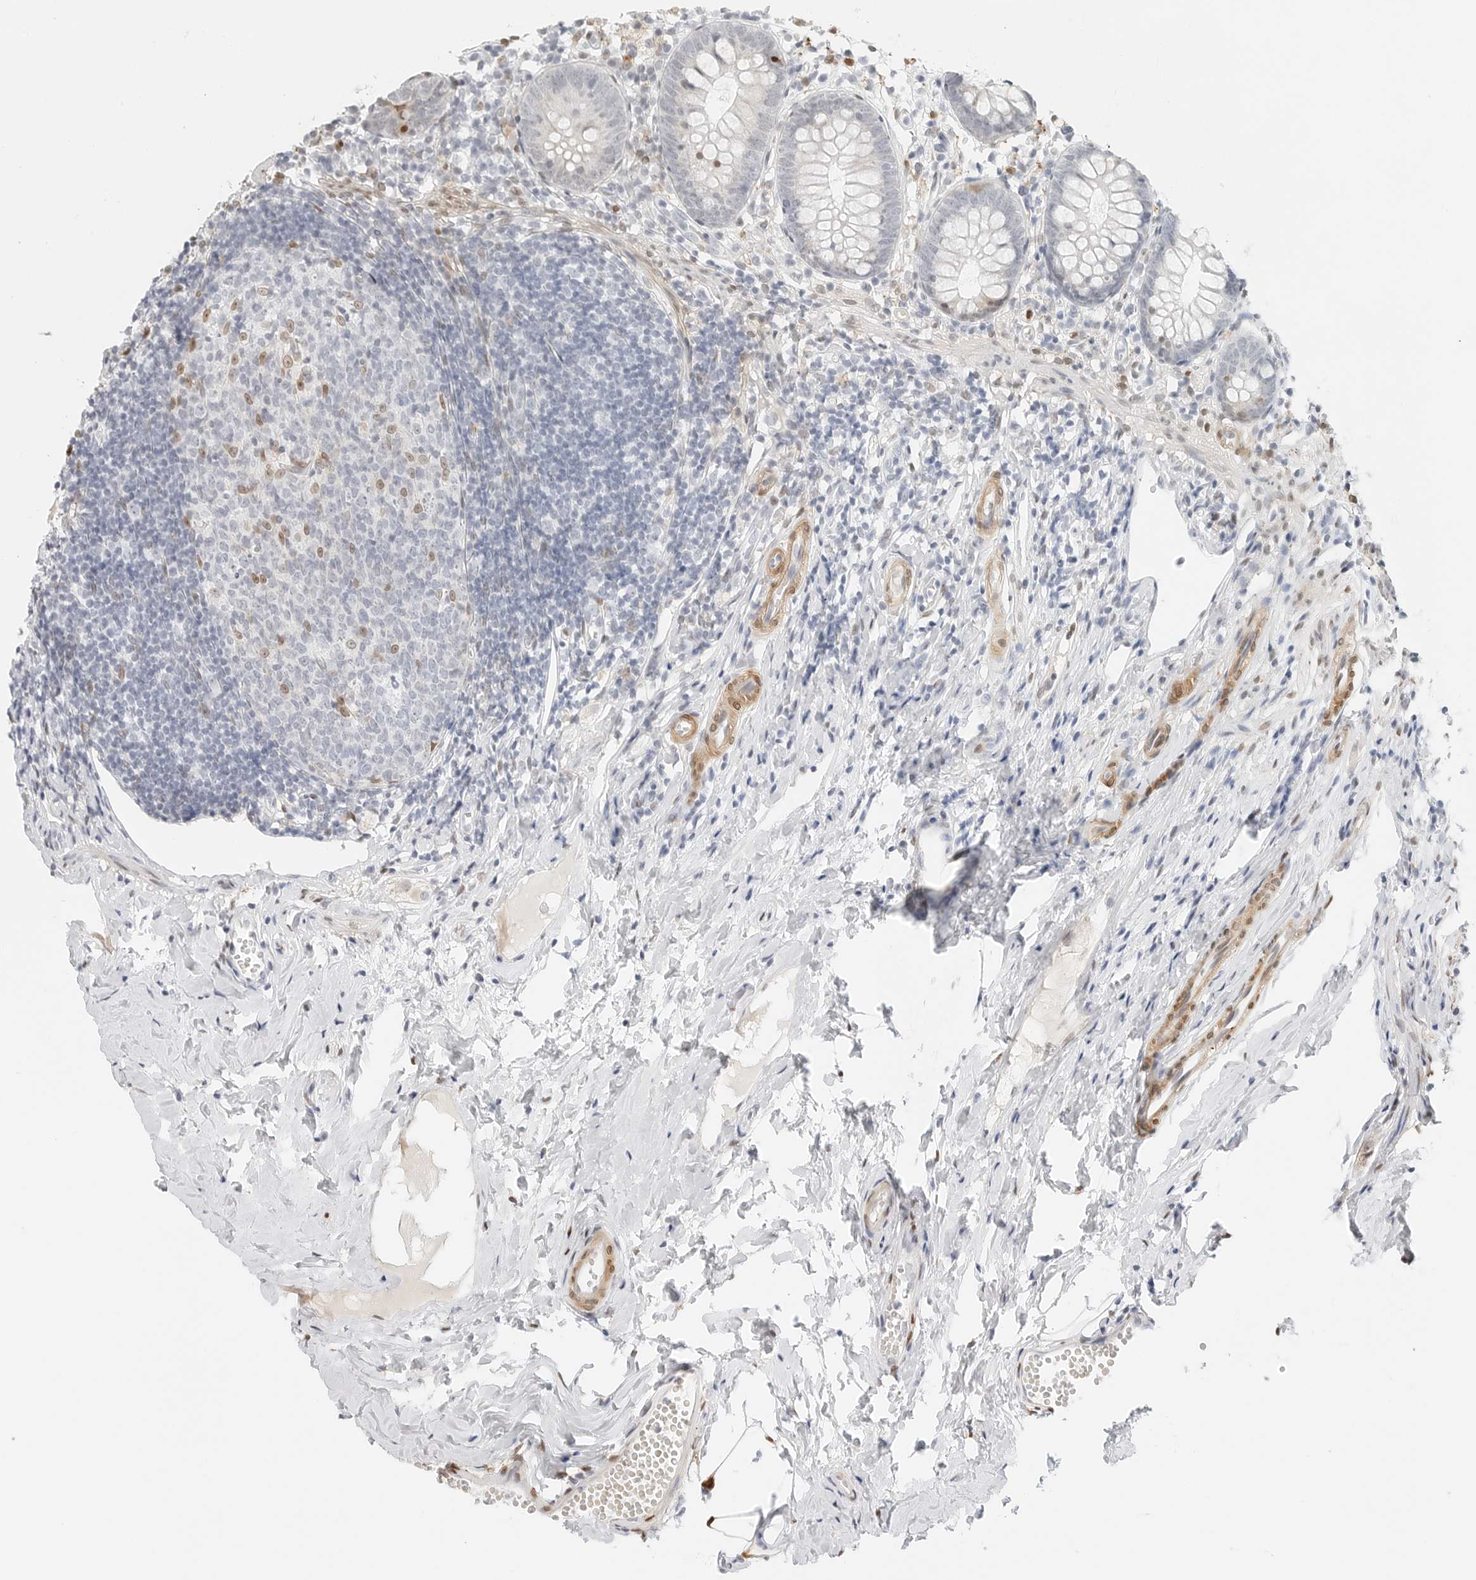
{"staining": {"intensity": "weak", "quantity": "<25%", "location": "nuclear"}, "tissue": "appendix", "cell_type": "Glandular cells", "image_type": "normal", "snomed": [{"axis": "morphology", "description": "Normal tissue, NOS"}, {"axis": "topography", "description": "Appendix"}], "caption": "This photomicrograph is of unremarkable appendix stained with IHC to label a protein in brown with the nuclei are counter-stained blue. There is no staining in glandular cells.", "gene": "SPIDR", "patient": {"sex": "female", "age": 20}}